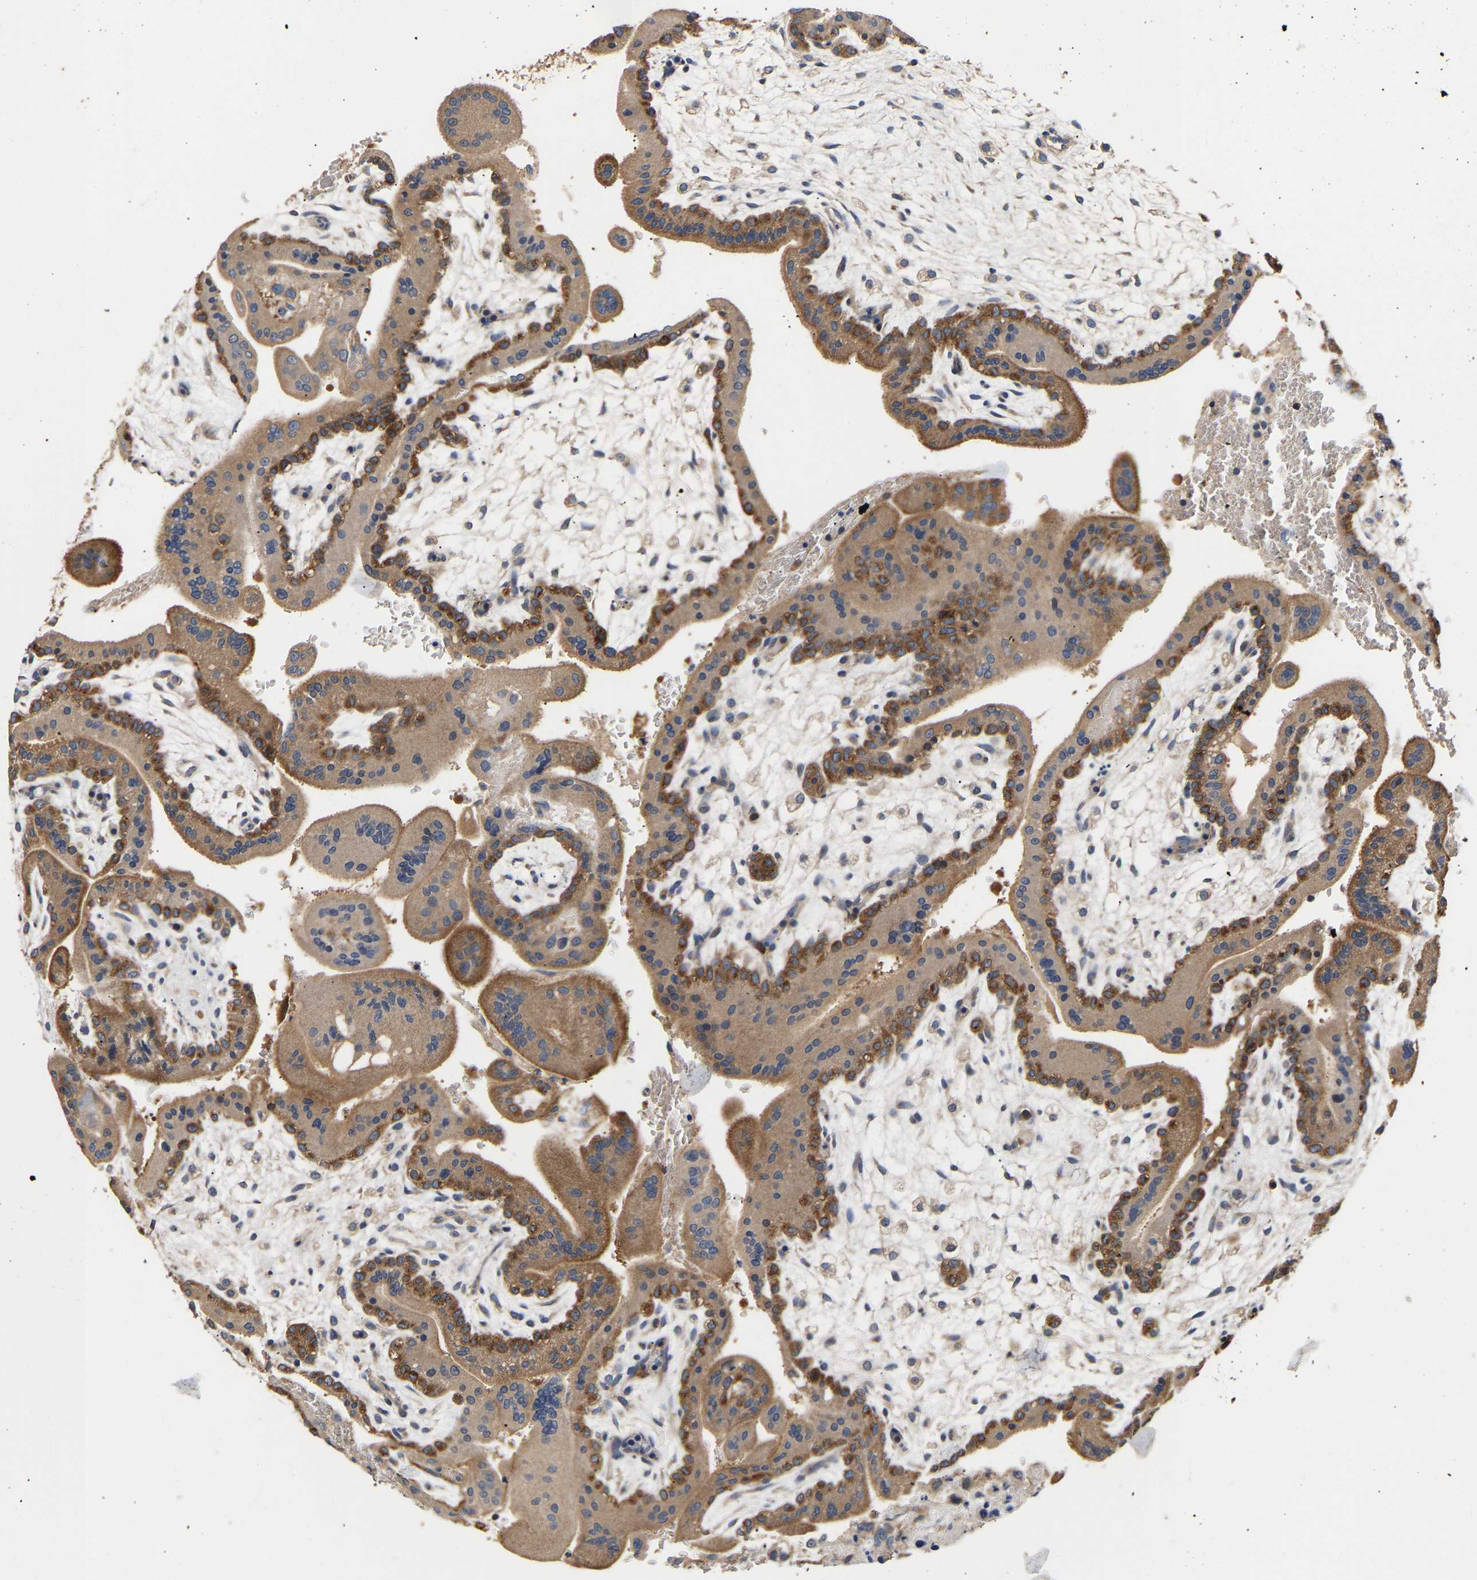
{"staining": {"intensity": "moderate", "quantity": ">75%", "location": "cytoplasmic/membranous"}, "tissue": "placenta", "cell_type": "Decidual cells", "image_type": "normal", "snomed": [{"axis": "morphology", "description": "Normal tissue, NOS"}, {"axis": "topography", "description": "Placenta"}], "caption": "This photomicrograph displays normal placenta stained with immunohistochemistry (IHC) to label a protein in brown. The cytoplasmic/membranous of decidual cells show moderate positivity for the protein. Nuclei are counter-stained blue.", "gene": "LRBA", "patient": {"sex": "female", "age": 35}}